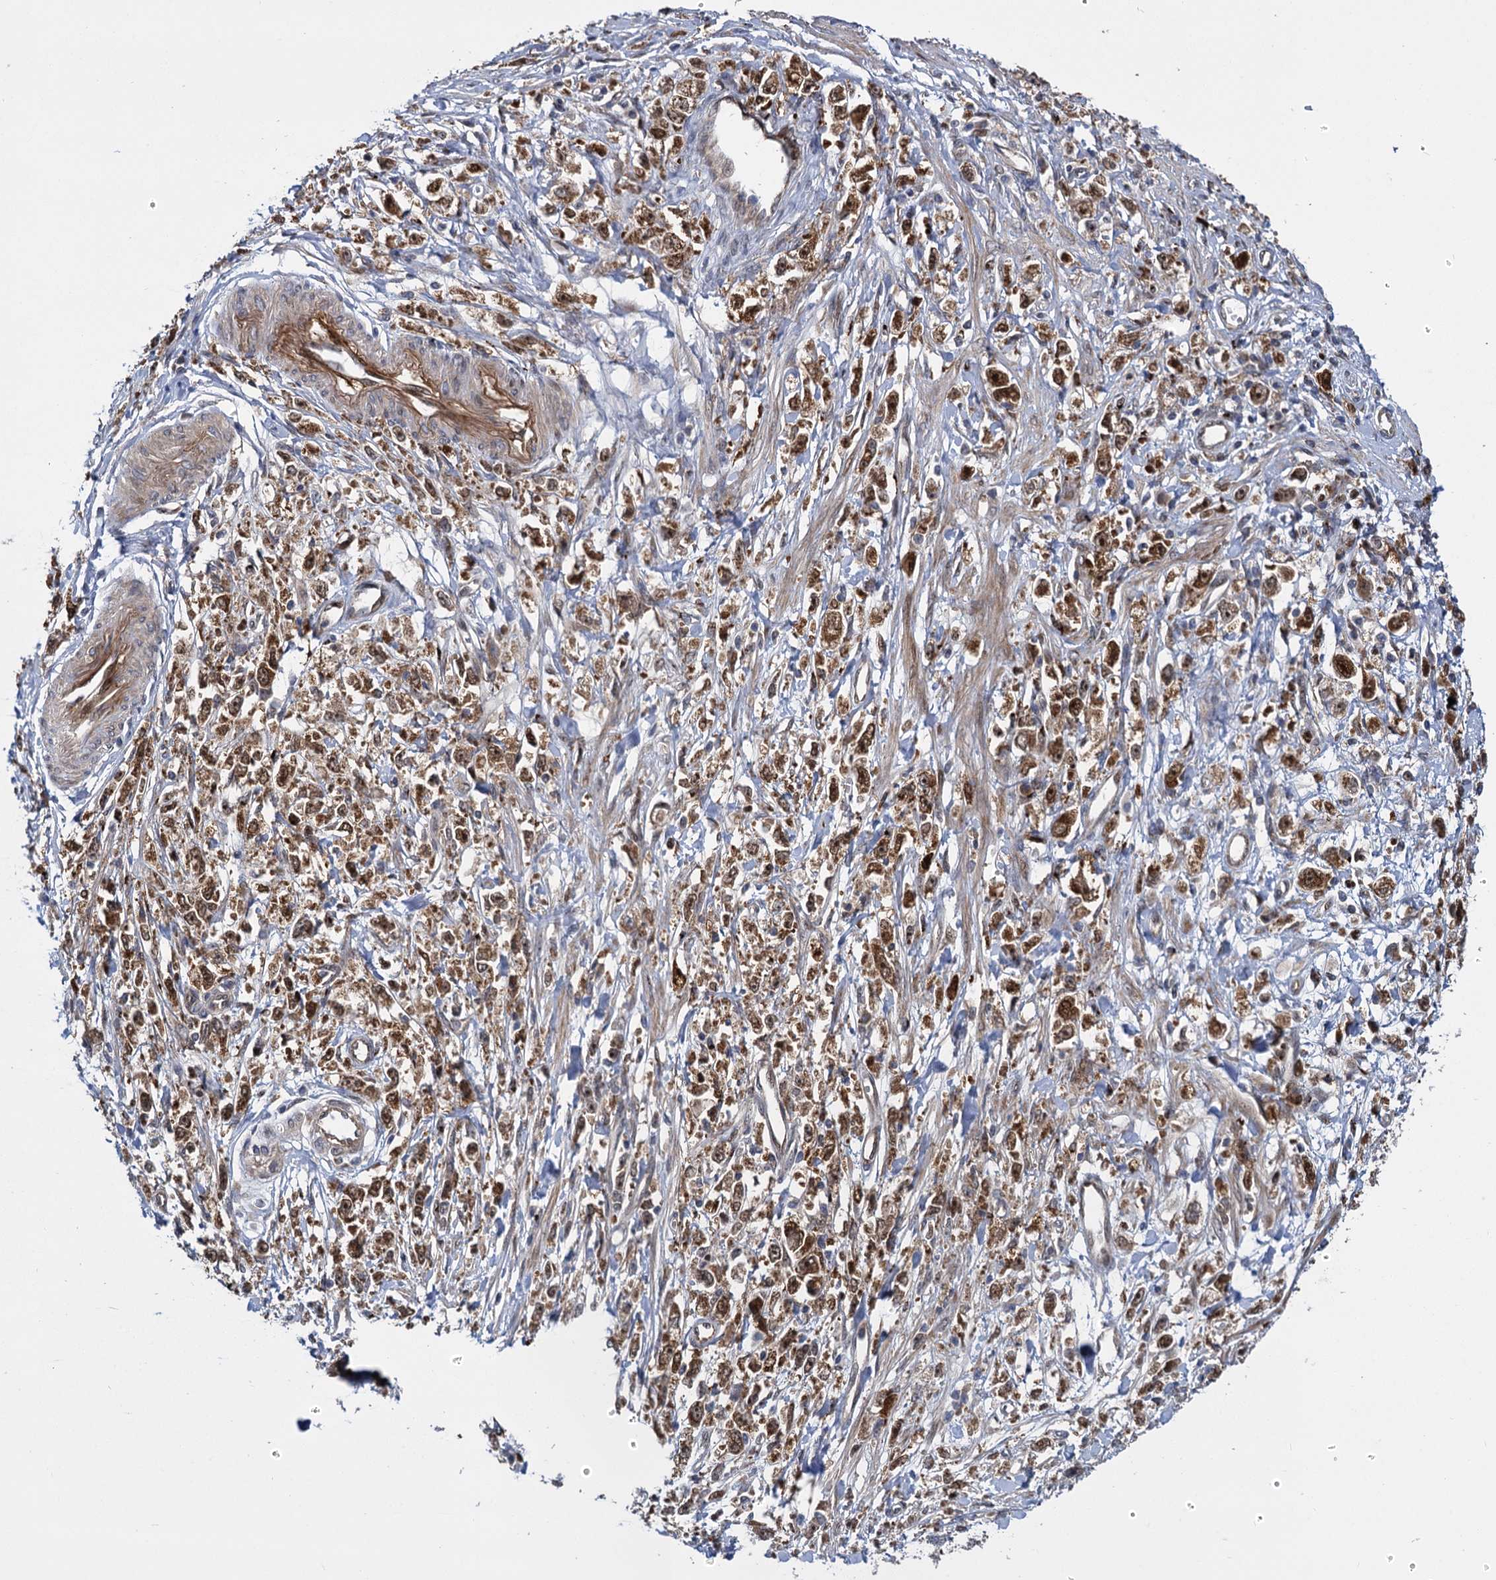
{"staining": {"intensity": "strong", "quantity": ">75%", "location": "cytoplasmic/membranous,nuclear"}, "tissue": "stomach cancer", "cell_type": "Tumor cells", "image_type": "cancer", "snomed": [{"axis": "morphology", "description": "Adenocarcinoma, NOS"}, {"axis": "topography", "description": "Stomach"}], "caption": "Immunohistochemical staining of stomach adenocarcinoma shows high levels of strong cytoplasmic/membranous and nuclear protein positivity in approximately >75% of tumor cells.", "gene": "GAL3ST4", "patient": {"sex": "female", "age": 59}}